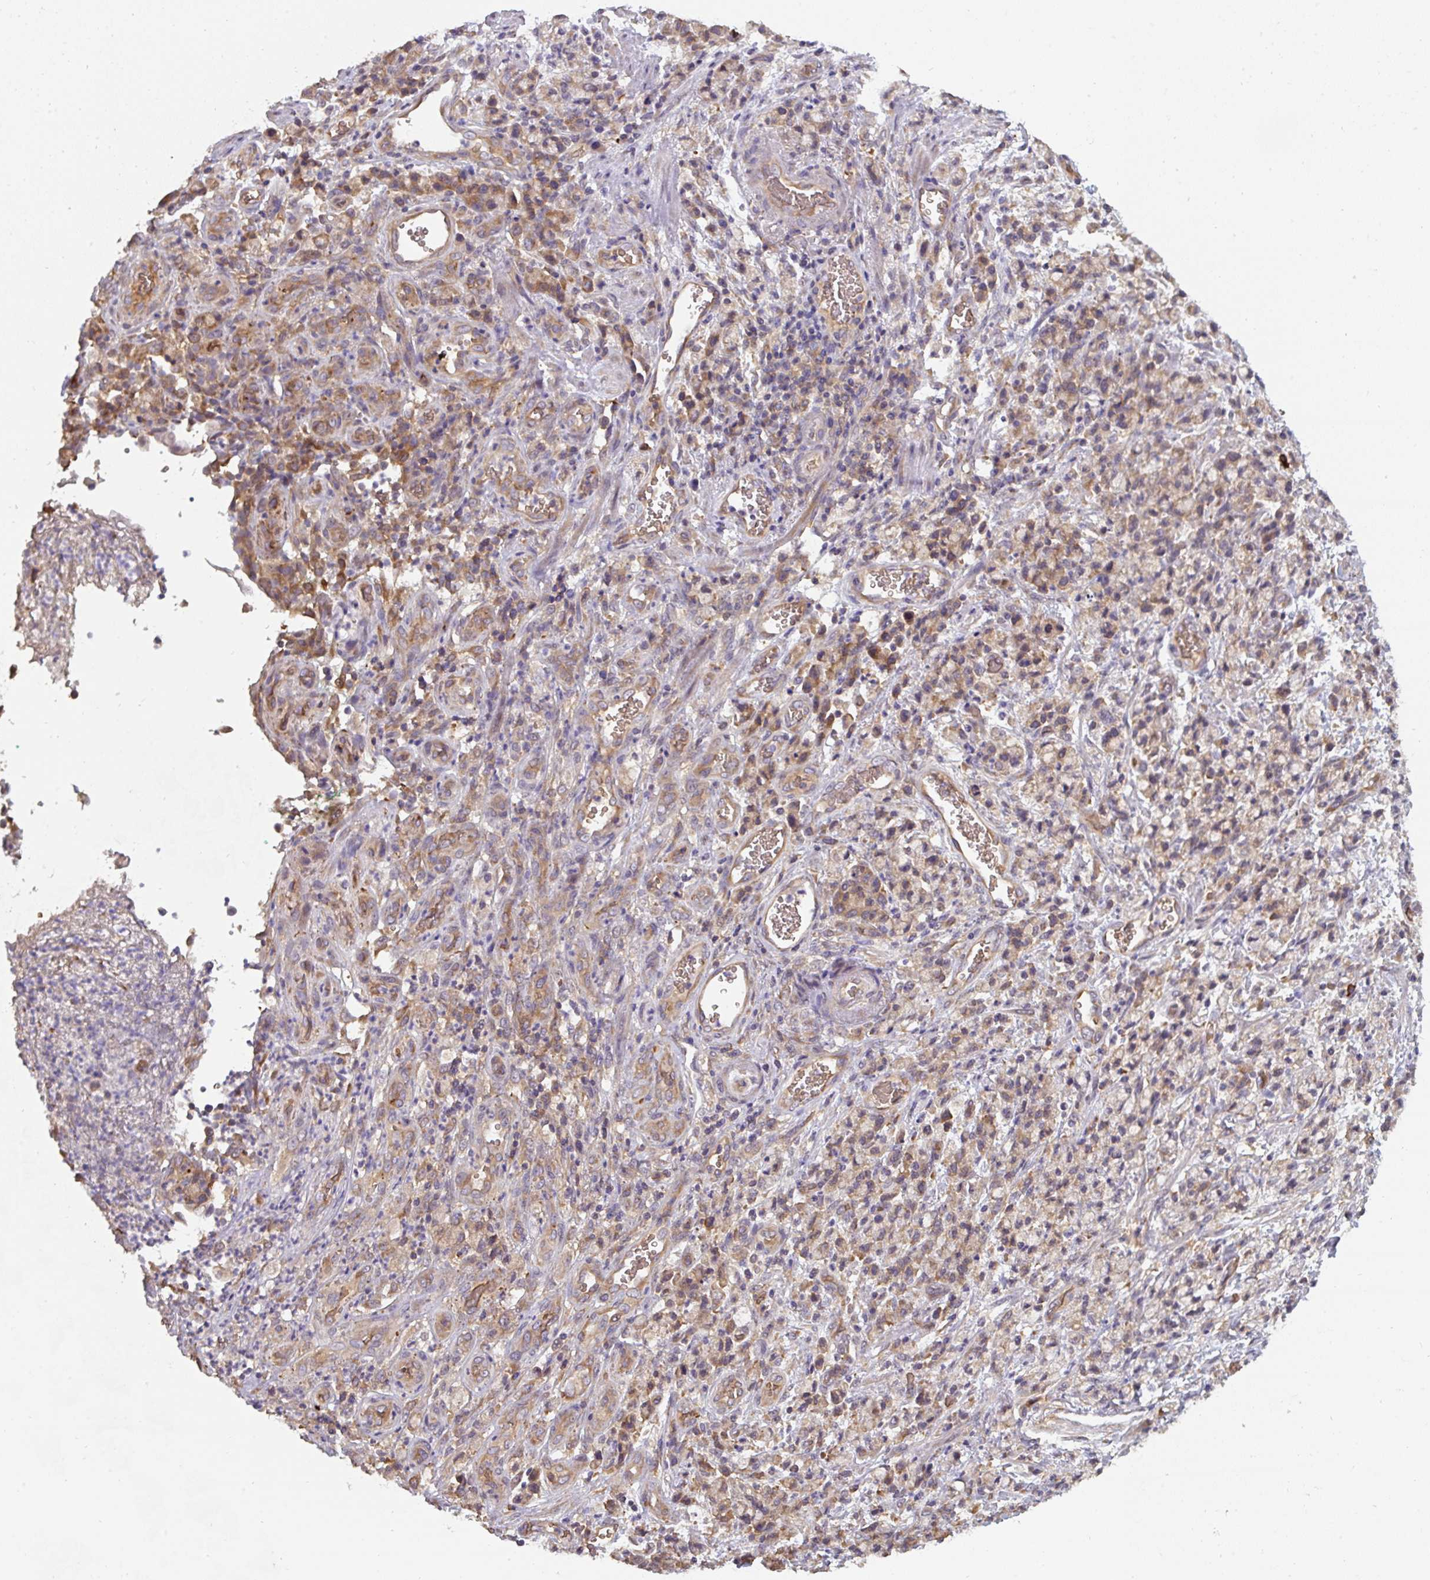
{"staining": {"intensity": "moderate", "quantity": ">75%", "location": "cytoplasmic/membranous"}, "tissue": "stomach cancer", "cell_type": "Tumor cells", "image_type": "cancer", "snomed": [{"axis": "morphology", "description": "Adenocarcinoma, NOS"}, {"axis": "topography", "description": "Stomach"}], "caption": "High-magnification brightfield microscopy of stomach cancer (adenocarcinoma) stained with DAB (brown) and counterstained with hematoxylin (blue). tumor cells exhibit moderate cytoplasmic/membranous expression is present in about>75% of cells.", "gene": "ST13", "patient": {"sex": "male", "age": 77}}